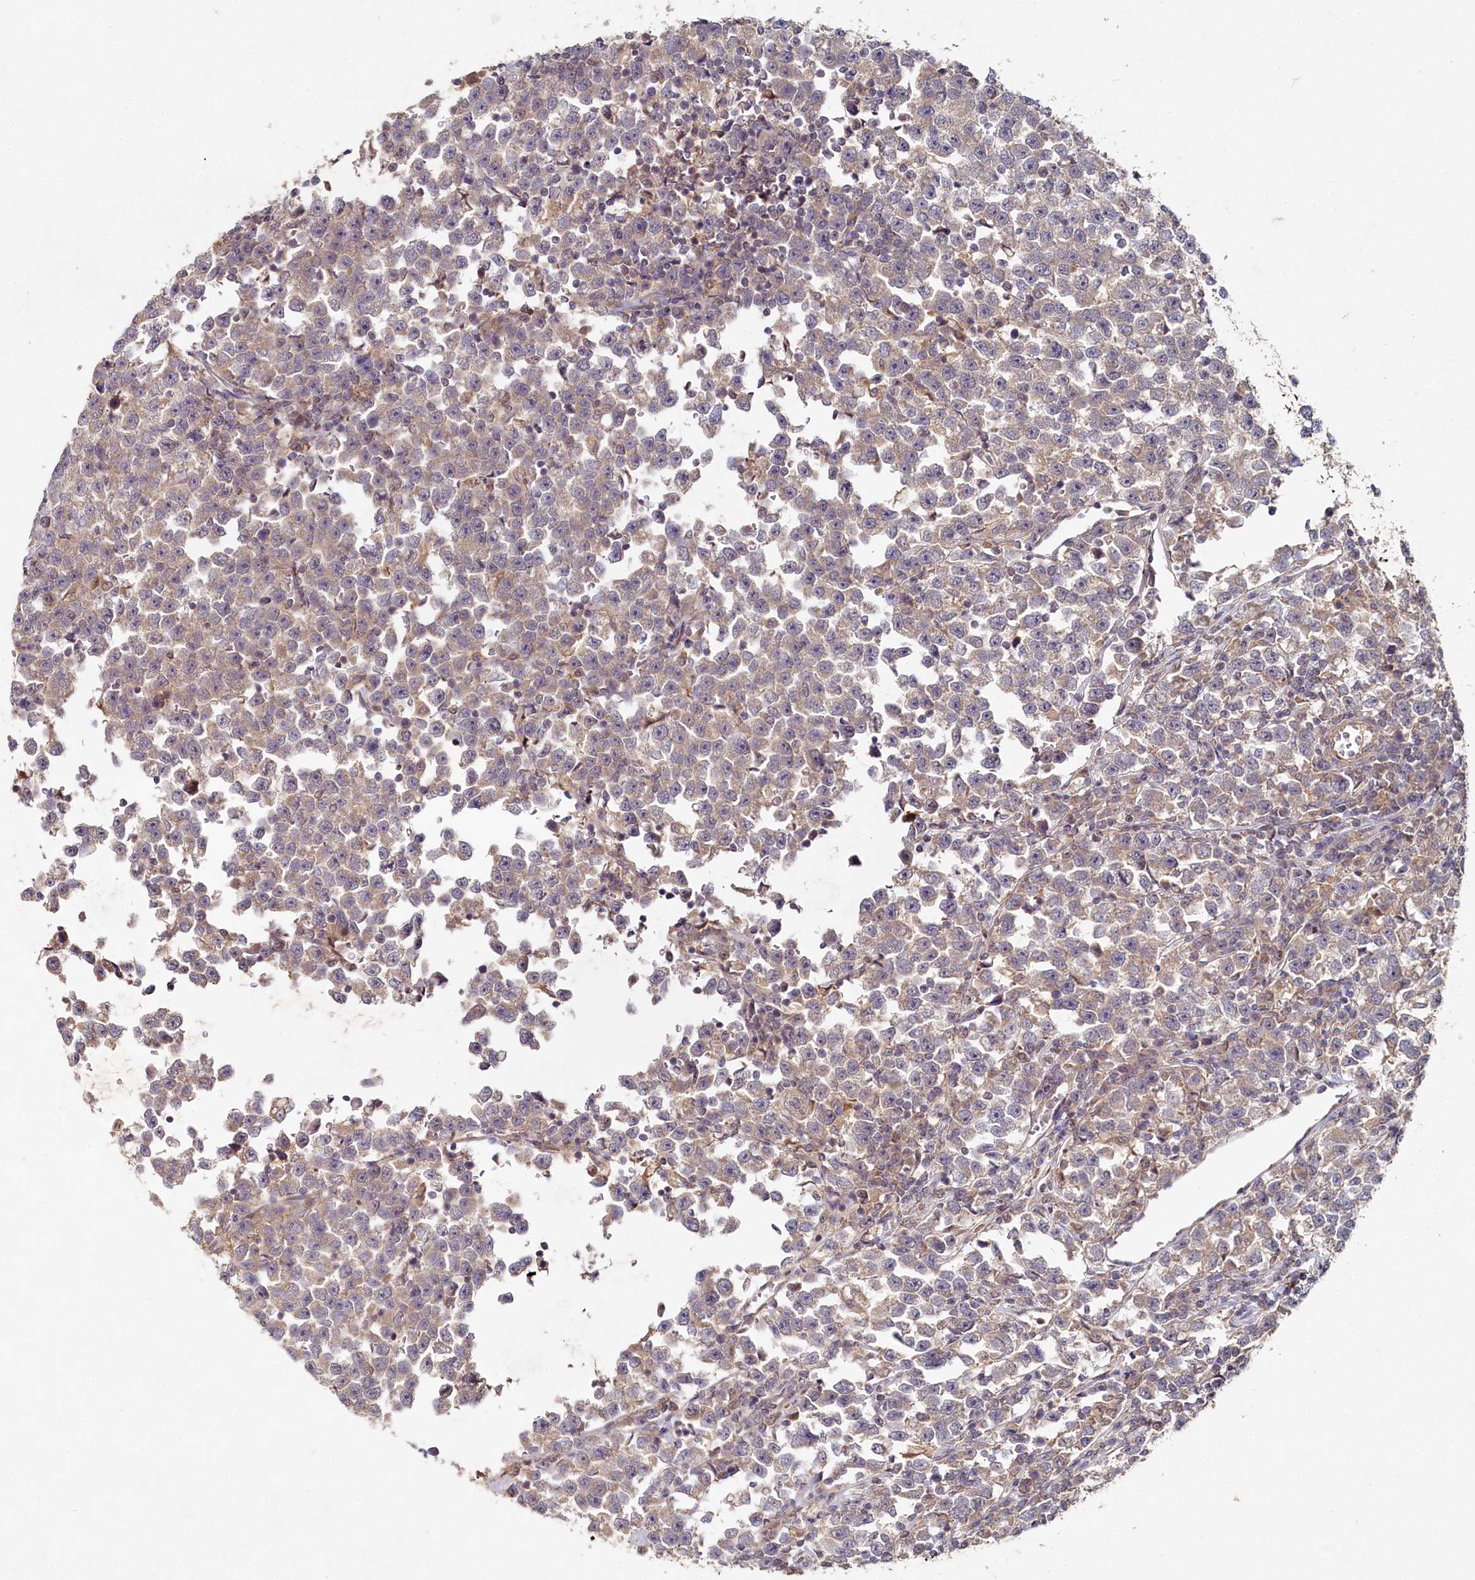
{"staining": {"intensity": "weak", "quantity": "25%-75%", "location": "cytoplasmic/membranous"}, "tissue": "testis cancer", "cell_type": "Tumor cells", "image_type": "cancer", "snomed": [{"axis": "morphology", "description": "Normal tissue, NOS"}, {"axis": "morphology", "description": "Seminoma, NOS"}, {"axis": "topography", "description": "Testis"}], "caption": "This image exhibits immunohistochemistry (IHC) staining of human testis seminoma, with low weak cytoplasmic/membranous expression in about 25%-75% of tumor cells.", "gene": "HERC3", "patient": {"sex": "male", "age": 43}}